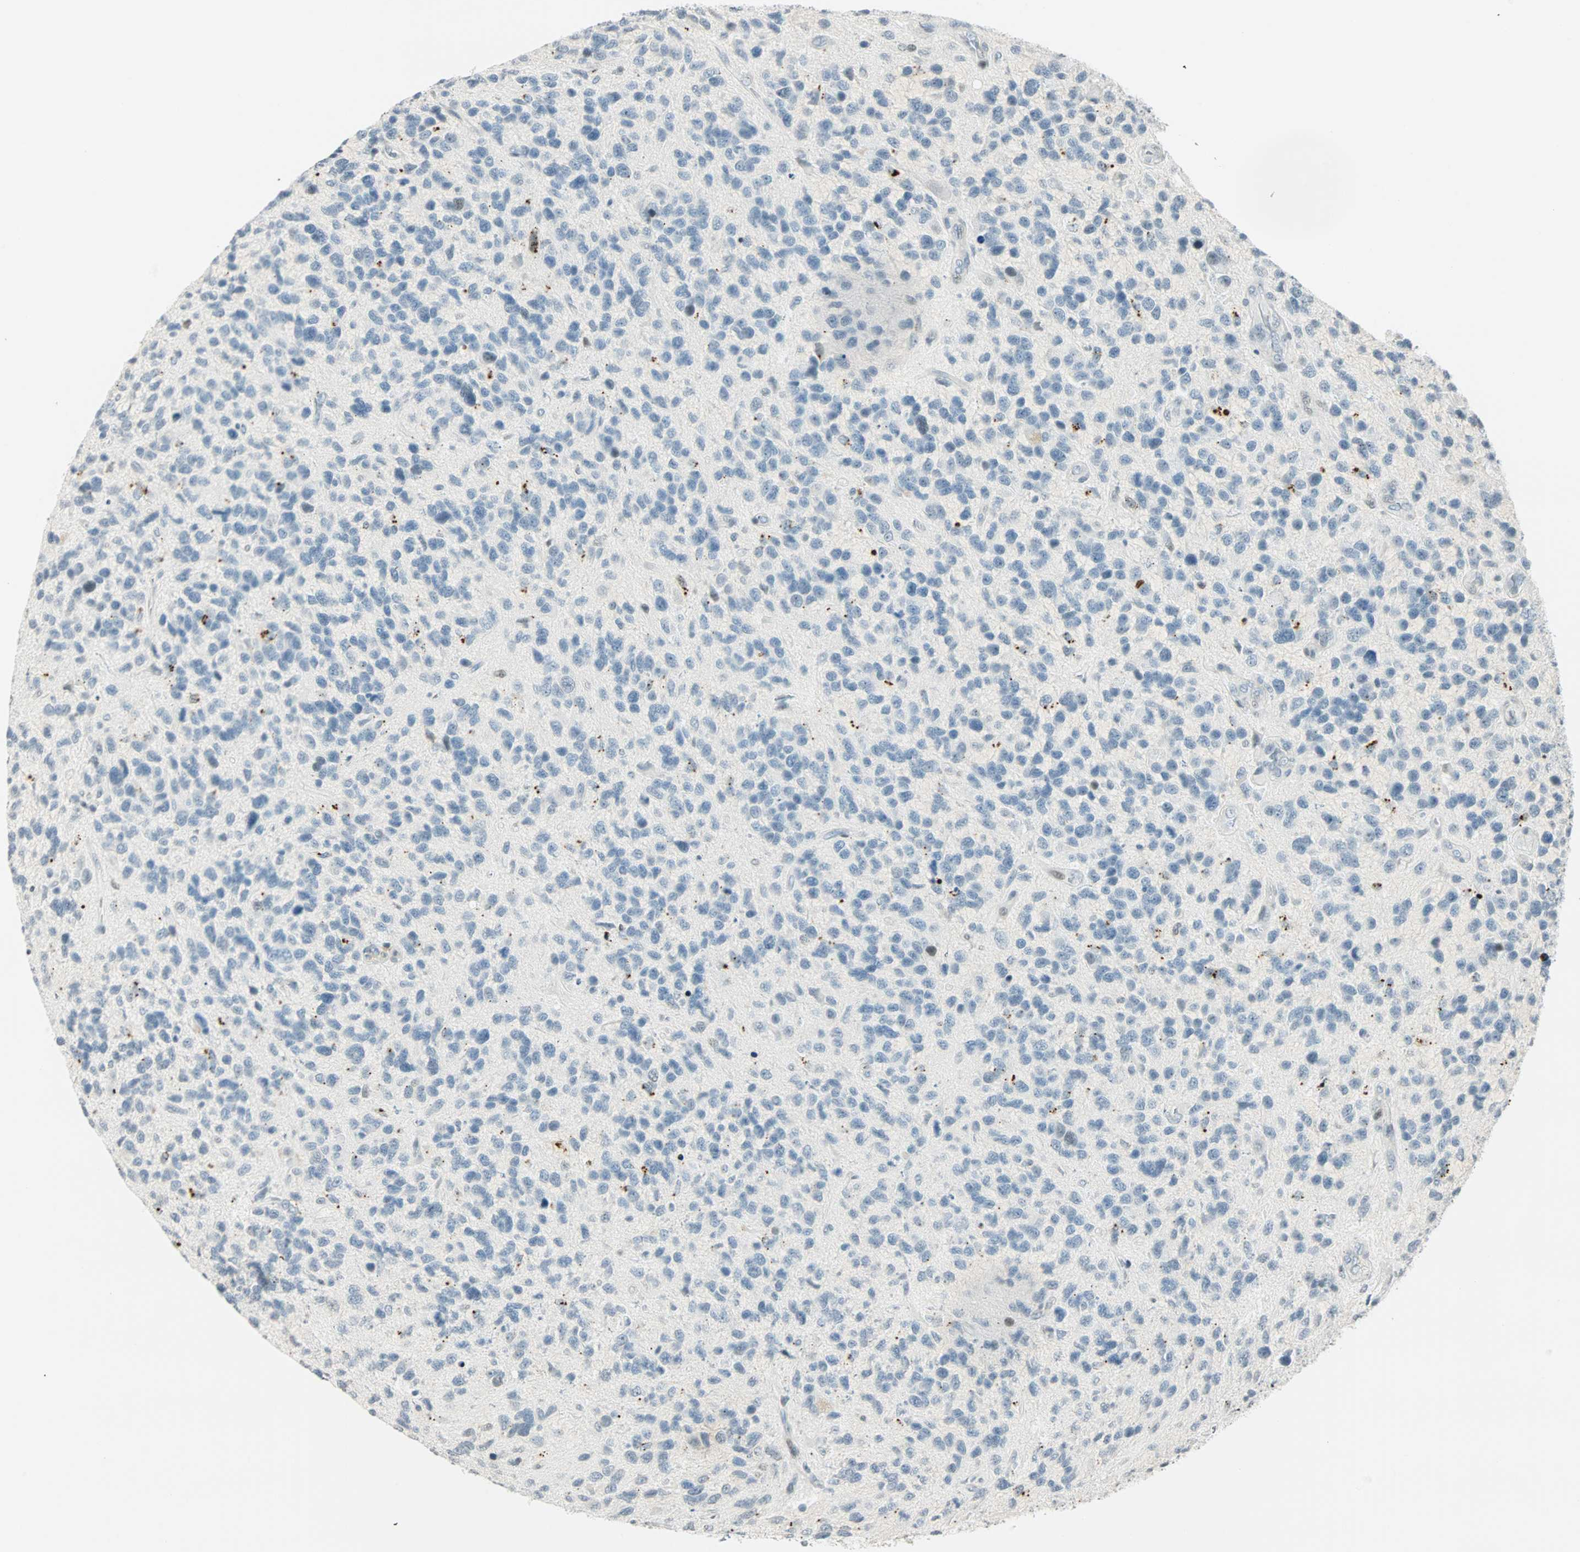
{"staining": {"intensity": "weak", "quantity": "<25%", "location": "nuclear"}, "tissue": "glioma", "cell_type": "Tumor cells", "image_type": "cancer", "snomed": [{"axis": "morphology", "description": "Glioma, malignant, High grade"}, {"axis": "topography", "description": "Brain"}], "caption": "A histopathology image of high-grade glioma (malignant) stained for a protein reveals no brown staining in tumor cells. Nuclei are stained in blue.", "gene": "SMAD3", "patient": {"sex": "female", "age": 58}}